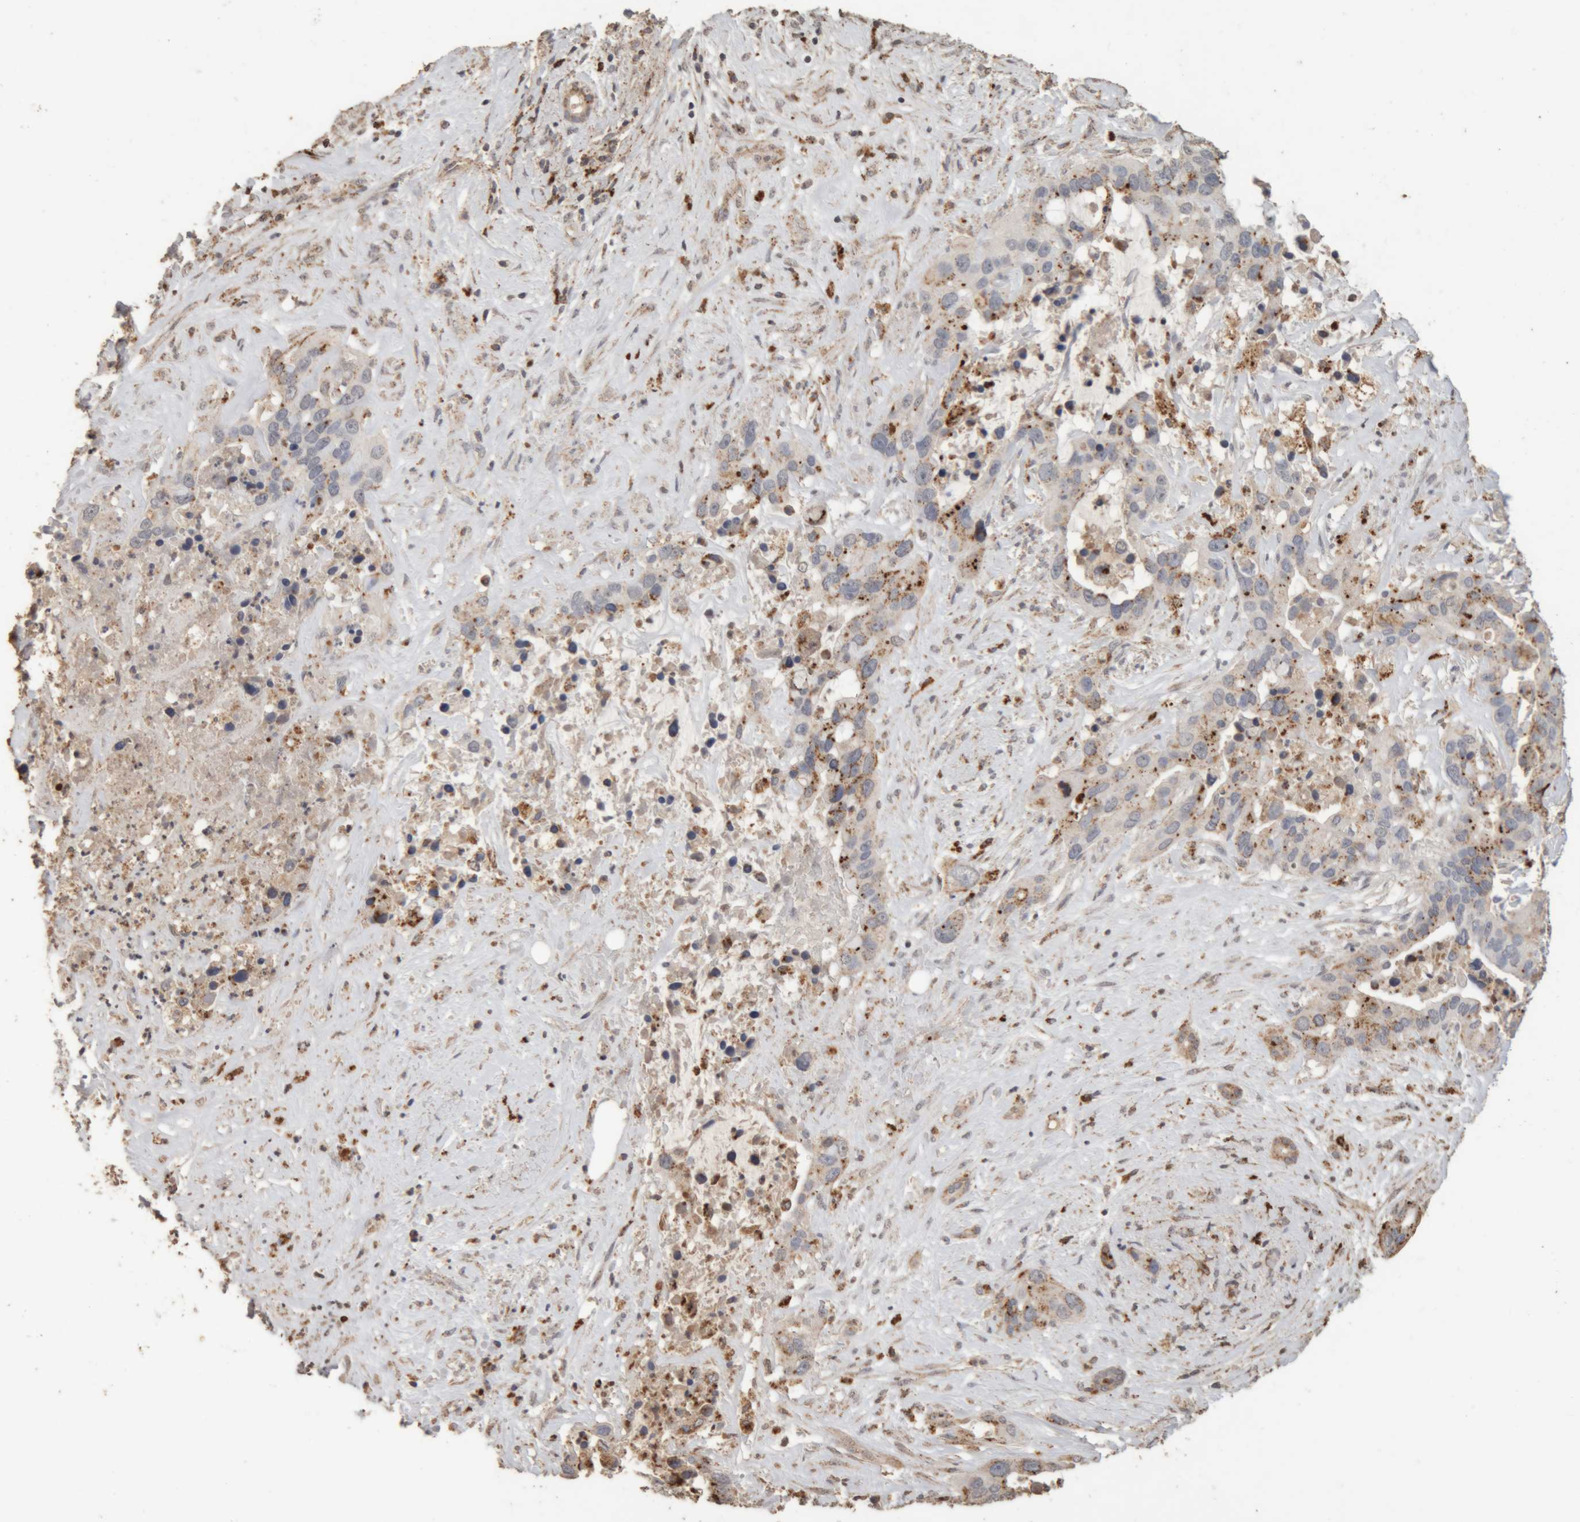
{"staining": {"intensity": "moderate", "quantity": "25%-75%", "location": "cytoplasmic/membranous"}, "tissue": "liver cancer", "cell_type": "Tumor cells", "image_type": "cancer", "snomed": [{"axis": "morphology", "description": "Cholangiocarcinoma"}, {"axis": "topography", "description": "Liver"}], "caption": "Human cholangiocarcinoma (liver) stained for a protein (brown) shows moderate cytoplasmic/membranous positive expression in about 25%-75% of tumor cells.", "gene": "ARSA", "patient": {"sex": "female", "age": 65}}